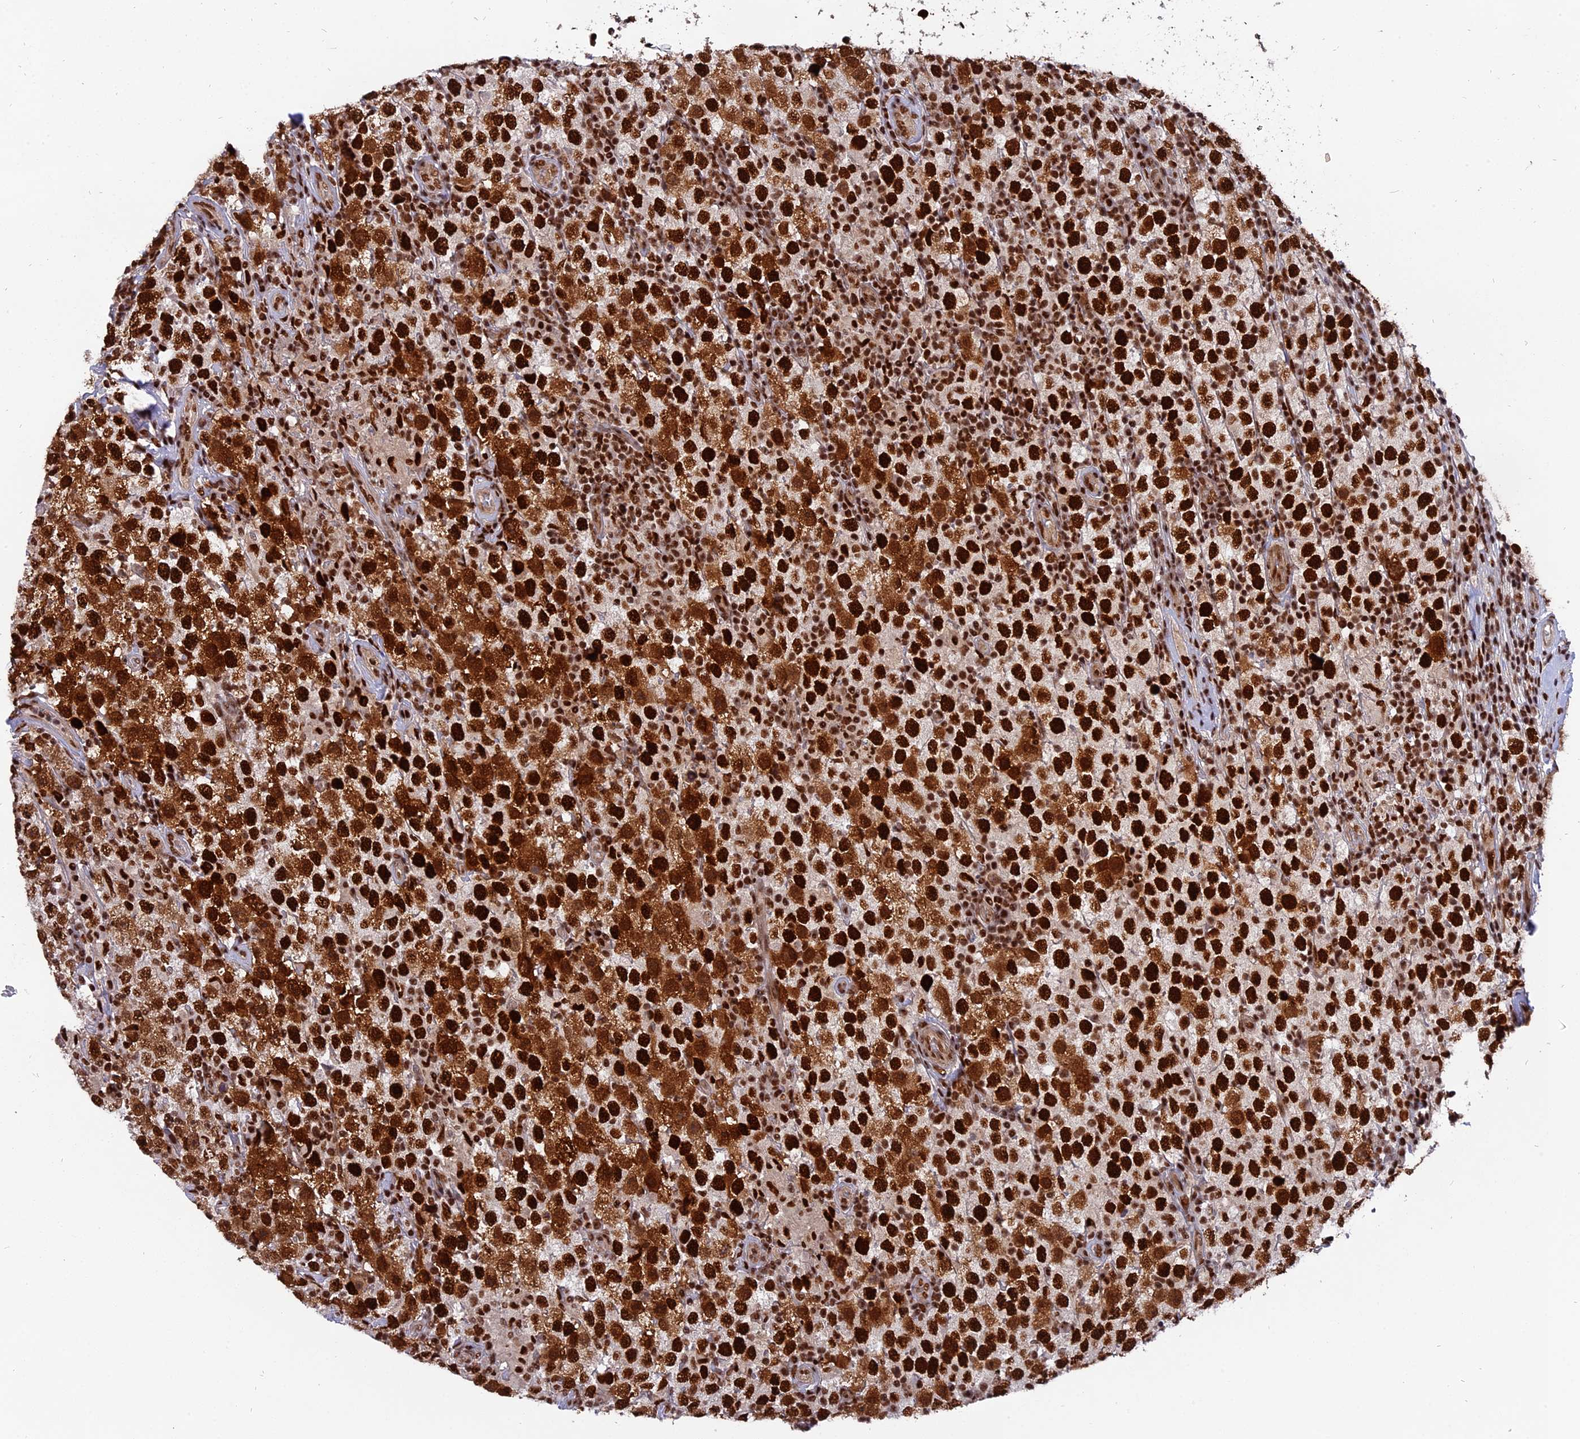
{"staining": {"intensity": "strong", "quantity": ">75%", "location": "nuclear"}, "tissue": "testis cancer", "cell_type": "Tumor cells", "image_type": "cancer", "snomed": [{"axis": "morphology", "description": "Normal tissue, NOS"}, {"axis": "morphology", "description": "Urothelial carcinoma, High grade"}, {"axis": "morphology", "description": "Seminoma, NOS"}, {"axis": "morphology", "description": "Carcinoma, Embryonal, NOS"}, {"axis": "topography", "description": "Urinary bladder"}, {"axis": "topography", "description": "Testis"}], "caption": "An image of high-grade urothelial carcinoma (testis) stained for a protein exhibits strong nuclear brown staining in tumor cells.", "gene": "RAMAC", "patient": {"sex": "male", "age": 41}}